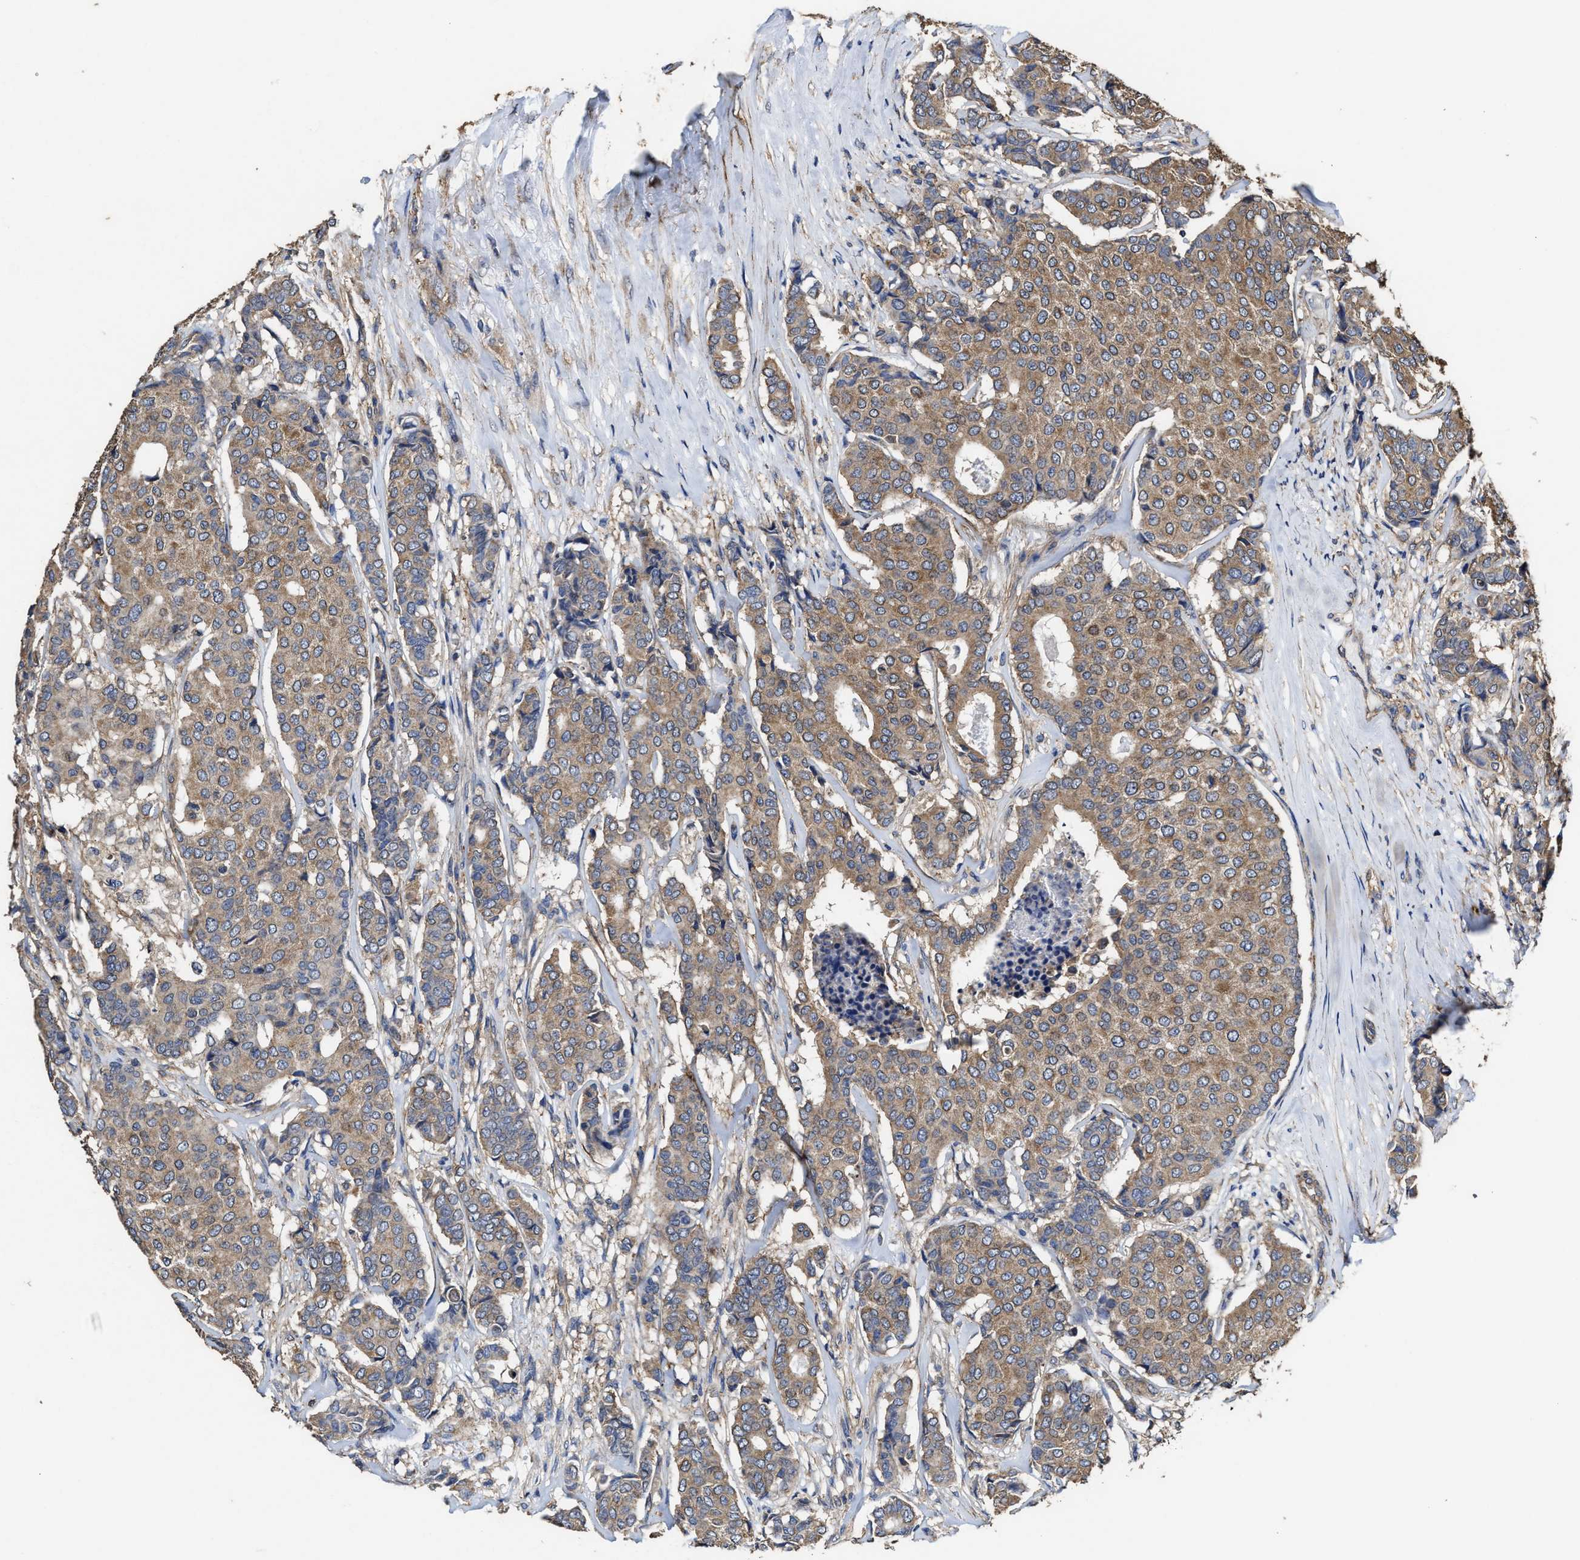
{"staining": {"intensity": "moderate", "quantity": ">75%", "location": "cytoplasmic/membranous"}, "tissue": "breast cancer", "cell_type": "Tumor cells", "image_type": "cancer", "snomed": [{"axis": "morphology", "description": "Duct carcinoma"}, {"axis": "topography", "description": "Breast"}], "caption": "A brown stain labels moderate cytoplasmic/membranous positivity of a protein in human breast invasive ductal carcinoma tumor cells. (DAB = brown stain, brightfield microscopy at high magnification).", "gene": "SFXN4", "patient": {"sex": "female", "age": 75}}